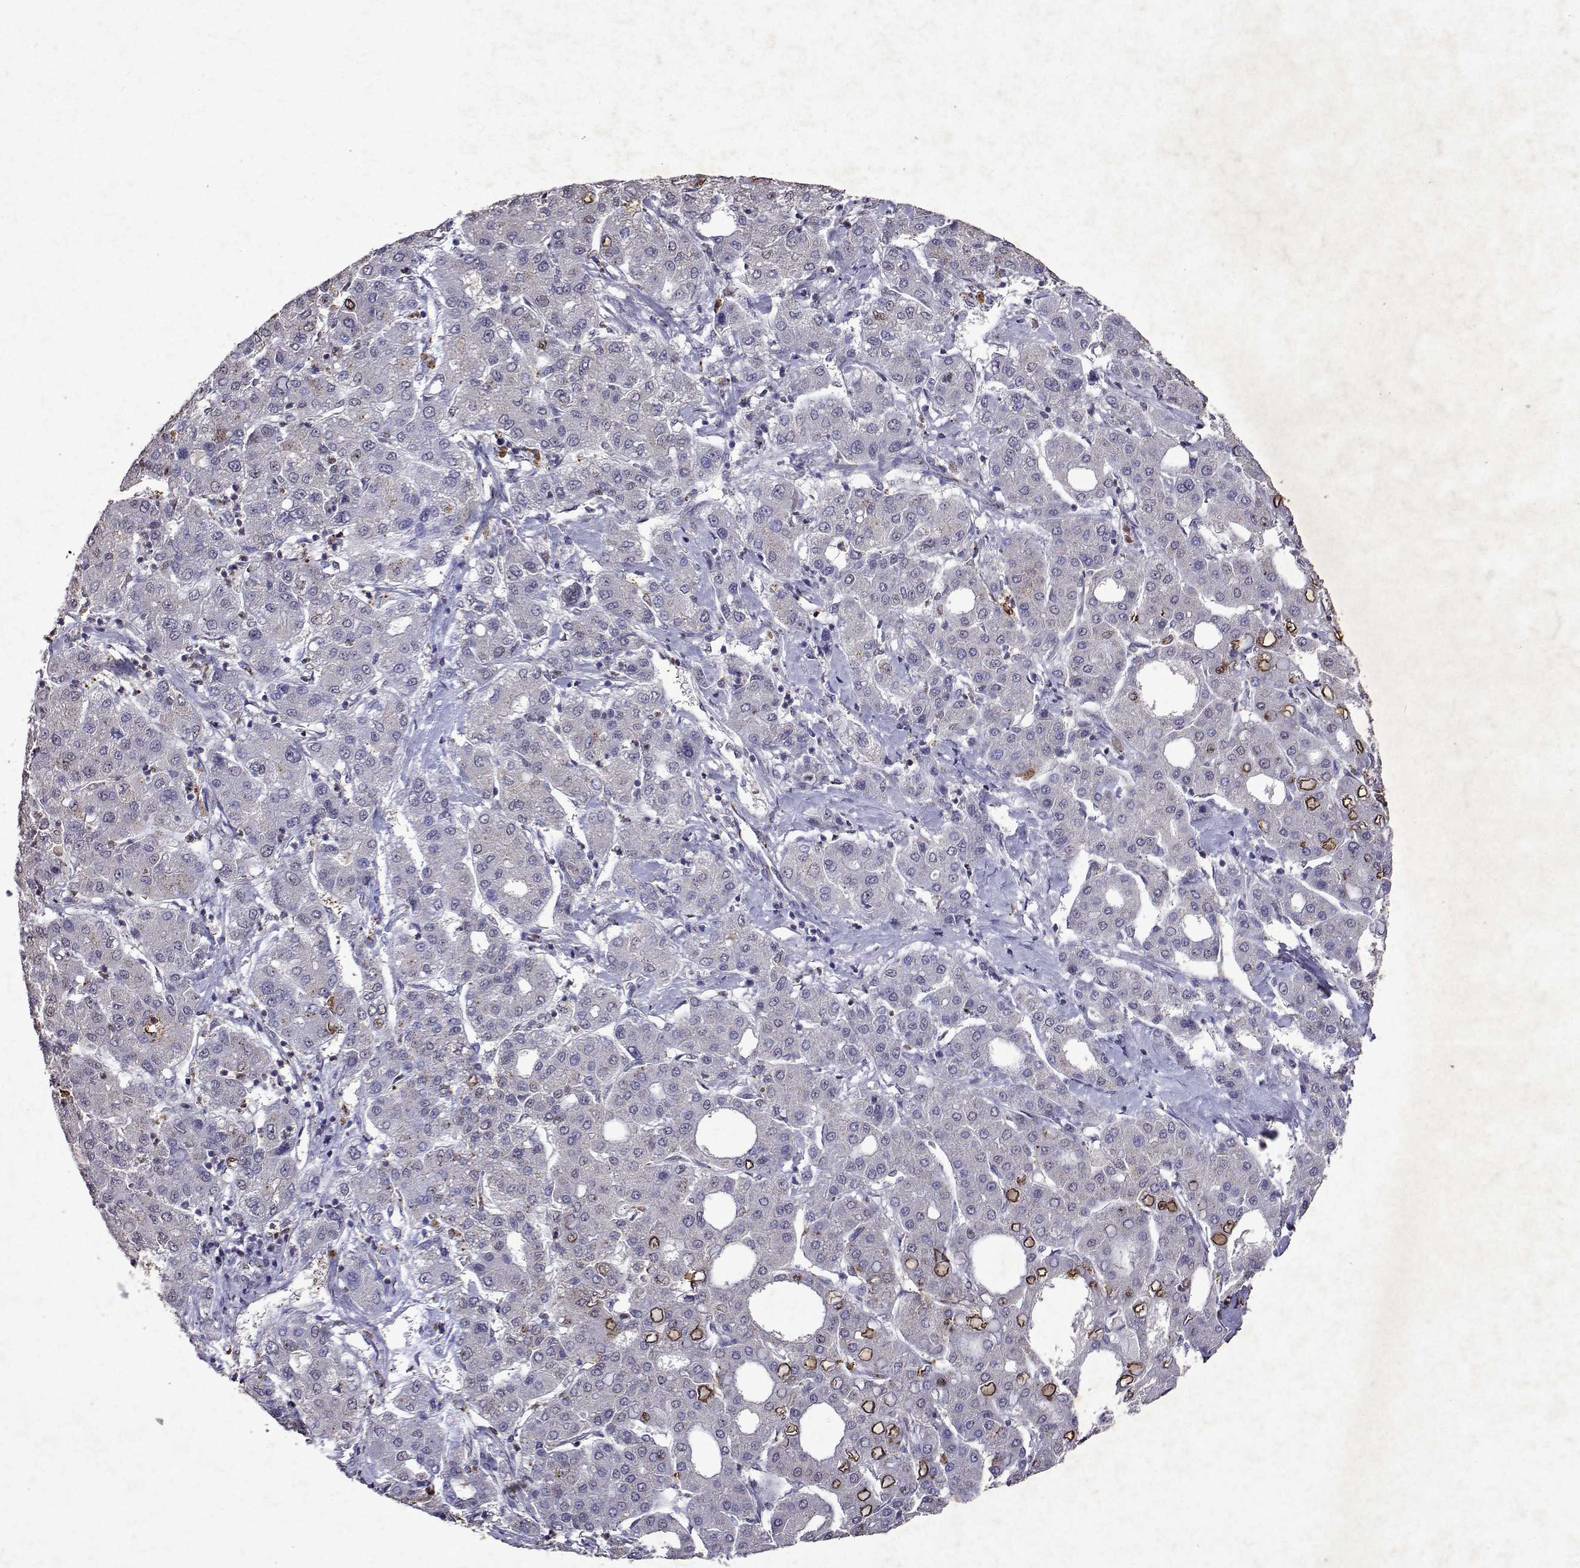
{"staining": {"intensity": "moderate", "quantity": "<25%", "location": "cytoplasmic/membranous"}, "tissue": "liver cancer", "cell_type": "Tumor cells", "image_type": "cancer", "snomed": [{"axis": "morphology", "description": "Carcinoma, Hepatocellular, NOS"}, {"axis": "topography", "description": "Liver"}], "caption": "The immunohistochemical stain labels moderate cytoplasmic/membranous expression in tumor cells of hepatocellular carcinoma (liver) tissue. Immunohistochemistry (ihc) stains the protein in brown and the nuclei are stained blue.", "gene": "DUSP28", "patient": {"sex": "male", "age": 65}}